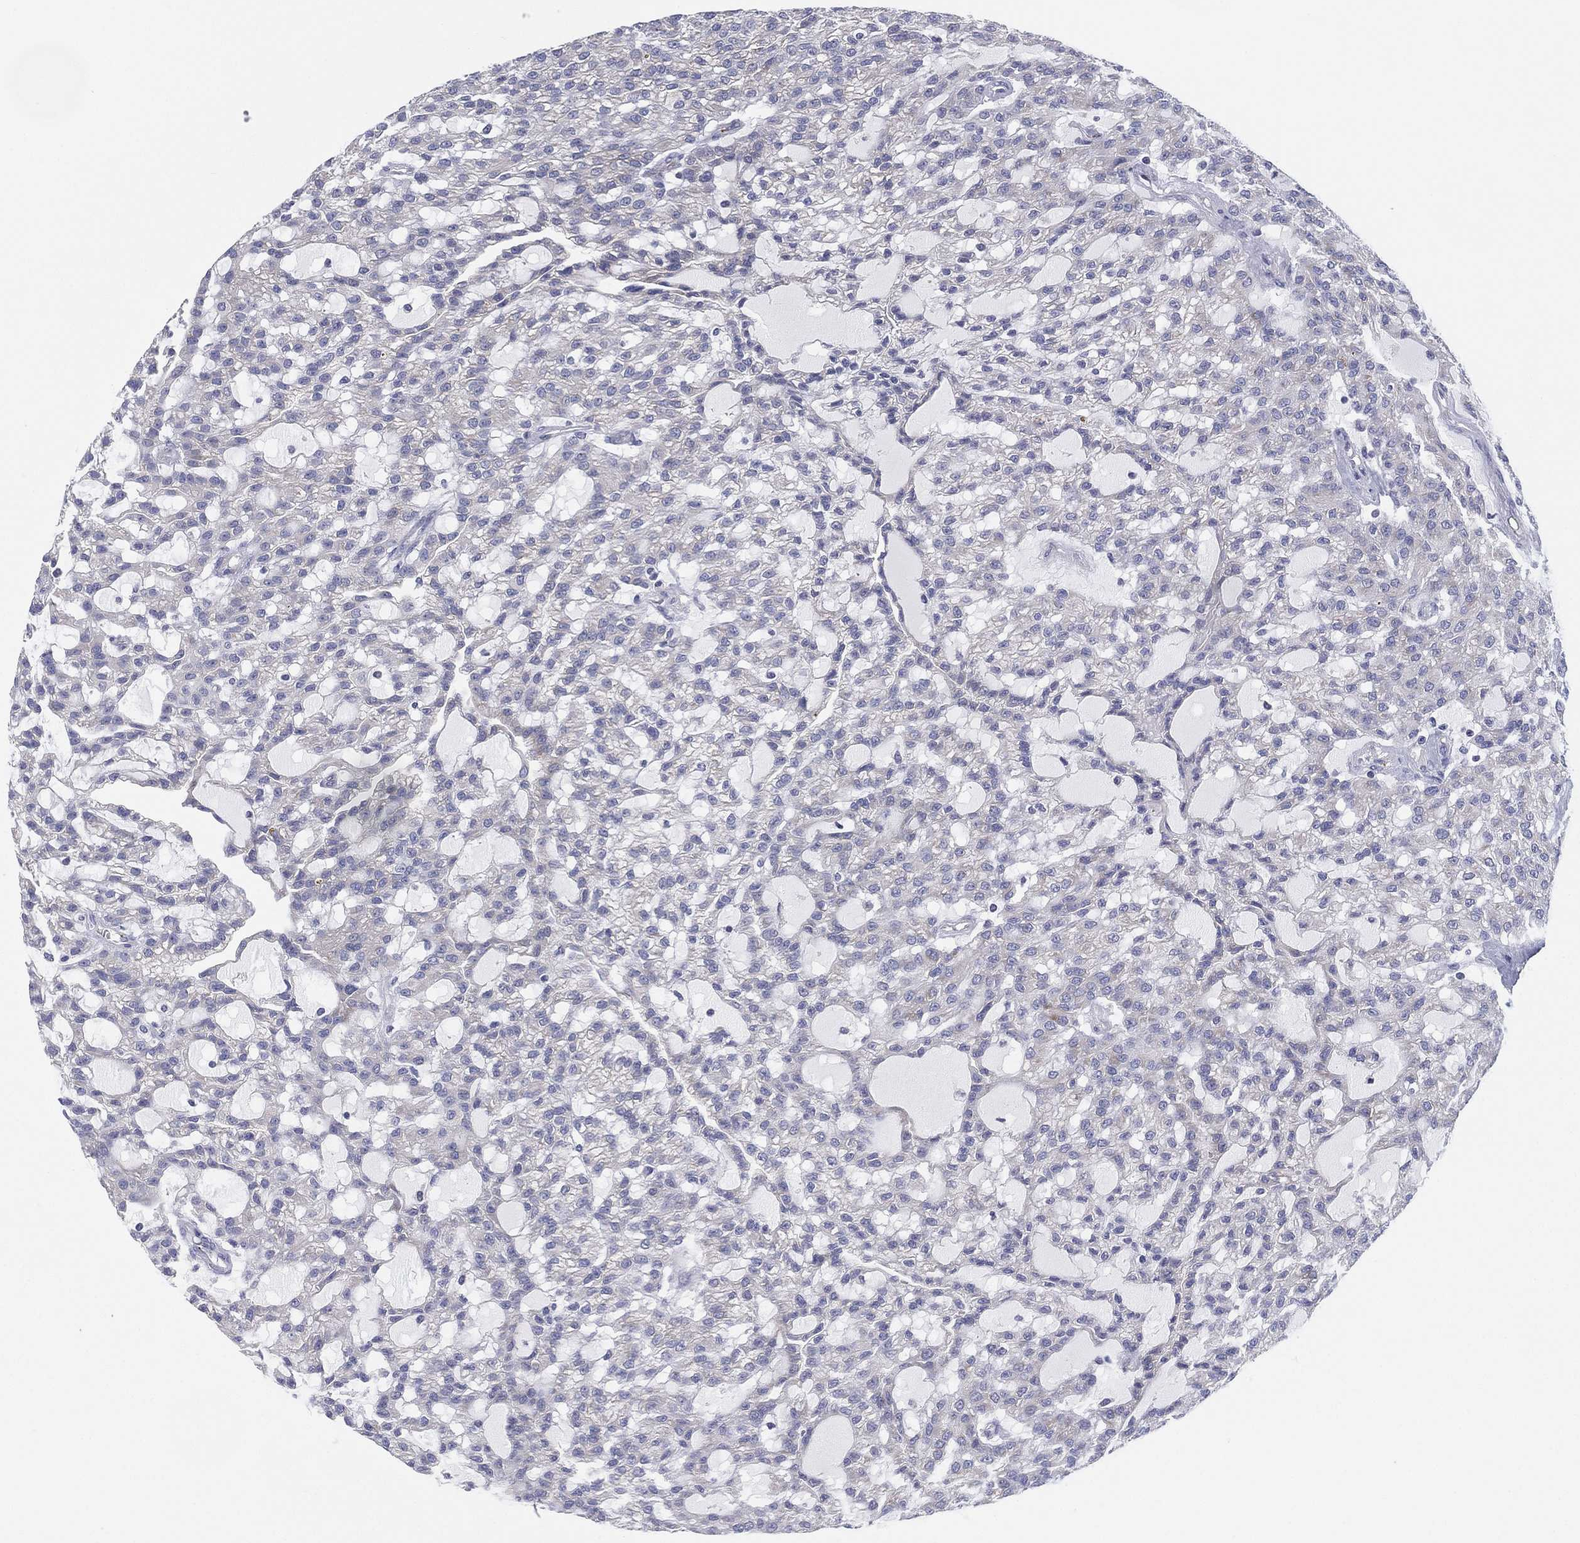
{"staining": {"intensity": "negative", "quantity": "none", "location": "none"}, "tissue": "renal cancer", "cell_type": "Tumor cells", "image_type": "cancer", "snomed": [{"axis": "morphology", "description": "Adenocarcinoma, NOS"}, {"axis": "topography", "description": "Kidney"}], "caption": "Immunohistochemistry (IHC) photomicrograph of neoplastic tissue: renal adenocarcinoma stained with DAB (3,3'-diaminobenzidine) shows no significant protein expression in tumor cells. (Stains: DAB (3,3'-diaminobenzidine) immunohistochemistry with hematoxylin counter stain, Microscopy: brightfield microscopy at high magnification).", "gene": "TMEM40", "patient": {"sex": "male", "age": 63}}